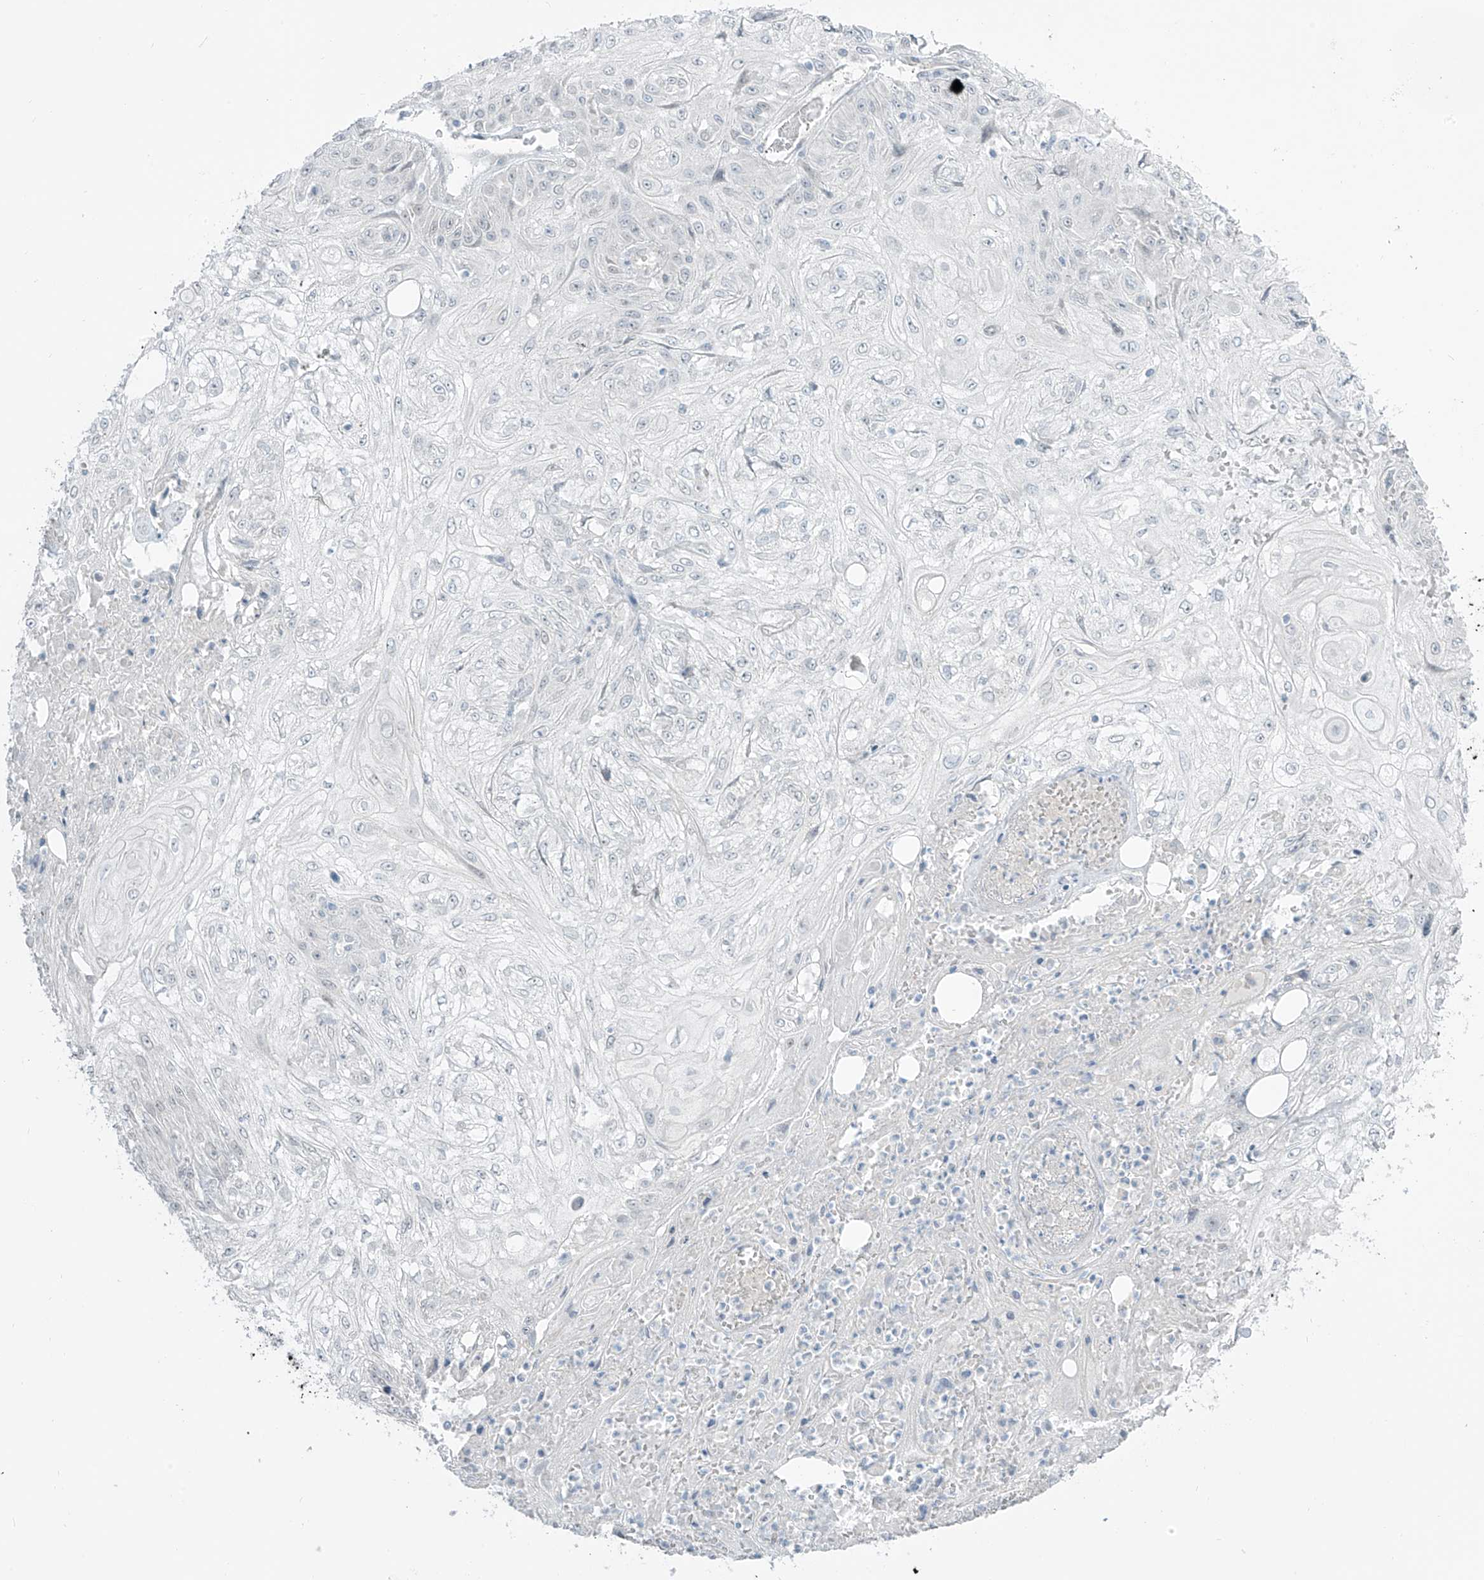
{"staining": {"intensity": "negative", "quantity": "none", "location": "none"}, "tissue": "skin cancer", "cell_type": "Tumor cells", "image_type": "cancer", "snomed": [{"axis": "morphology", "description": "Squamous cell carcinoma, NOS"}, {"axis": "morphology", "description": "Squamous cell carcinoma, metastatic, NOS"}, {"axis": "topography", "description": "Skin"}, {"axis": "topography", "description": "Lymph node"}], "caption": "This photomicrograph is of skin metastatic squamous cell carcinoma stained with IHC to label a protein in brown with the nuclei are counter-stained blue. There is no positivity in tumor cells.", "gene": "PRDM6", "patient": {"sex": "male", "age": 75}}